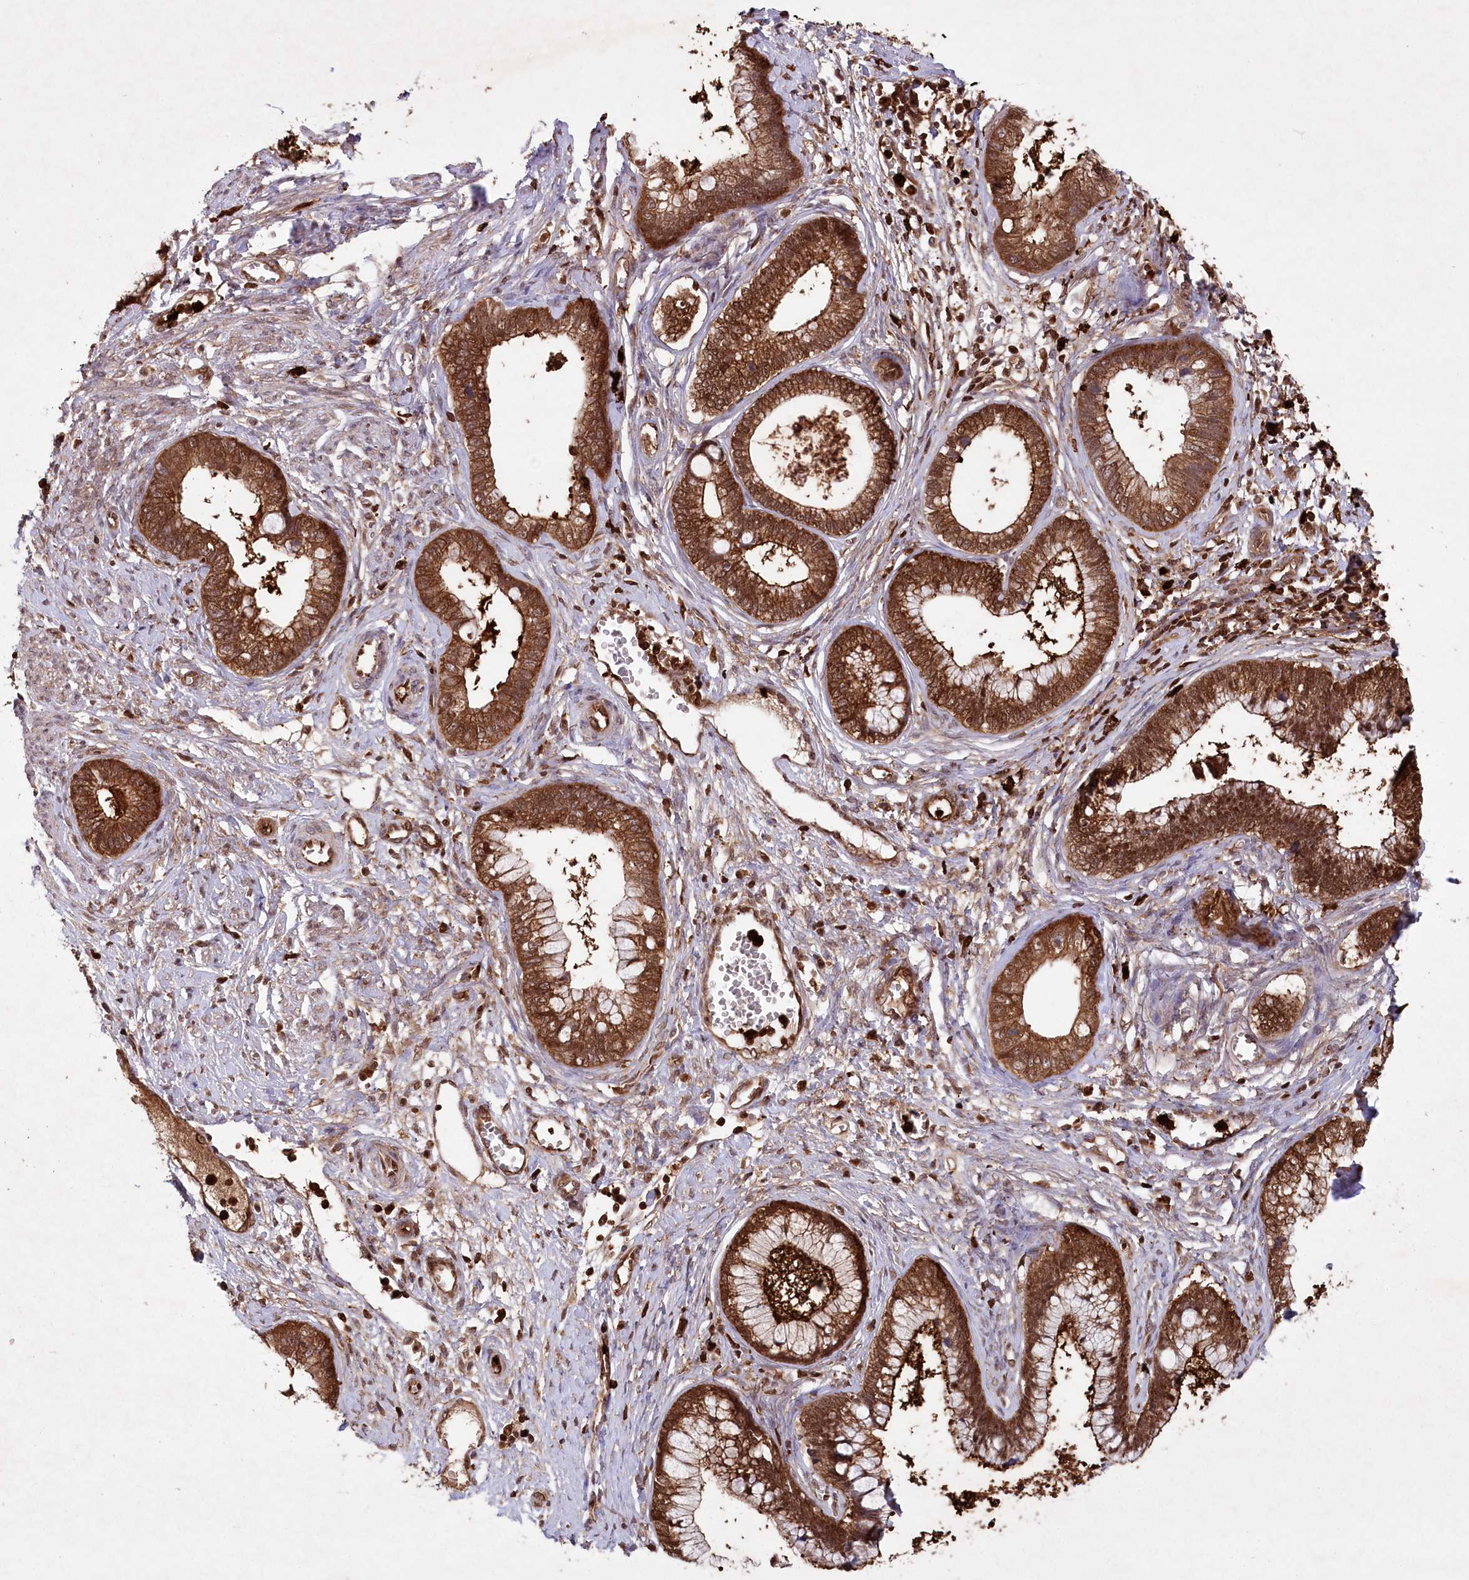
{"staining": {"intensity": "strong", "quantity": ">75%", "location": "cytoplasmic/membranous"}, "tissue": "cervical cancer", "cell_type": "Tumor cells", "image_type": "cancer", "snomed": [{"axis": "morphology", "description": "Adenocarcinoma, NOS"}, {"axis": "topography", "description": "Cervix"}], "caption": "Immunohistochemistry of human cervical adenocarcinoma shows high levels of strong cytoplasmic/membranous staining in about >75% of tumor cells. (brown staining indicates protein expression, while blue staining denotes nuclei).", "gene": "LSG1", "patient": {"sex": "female", "age": 44}}